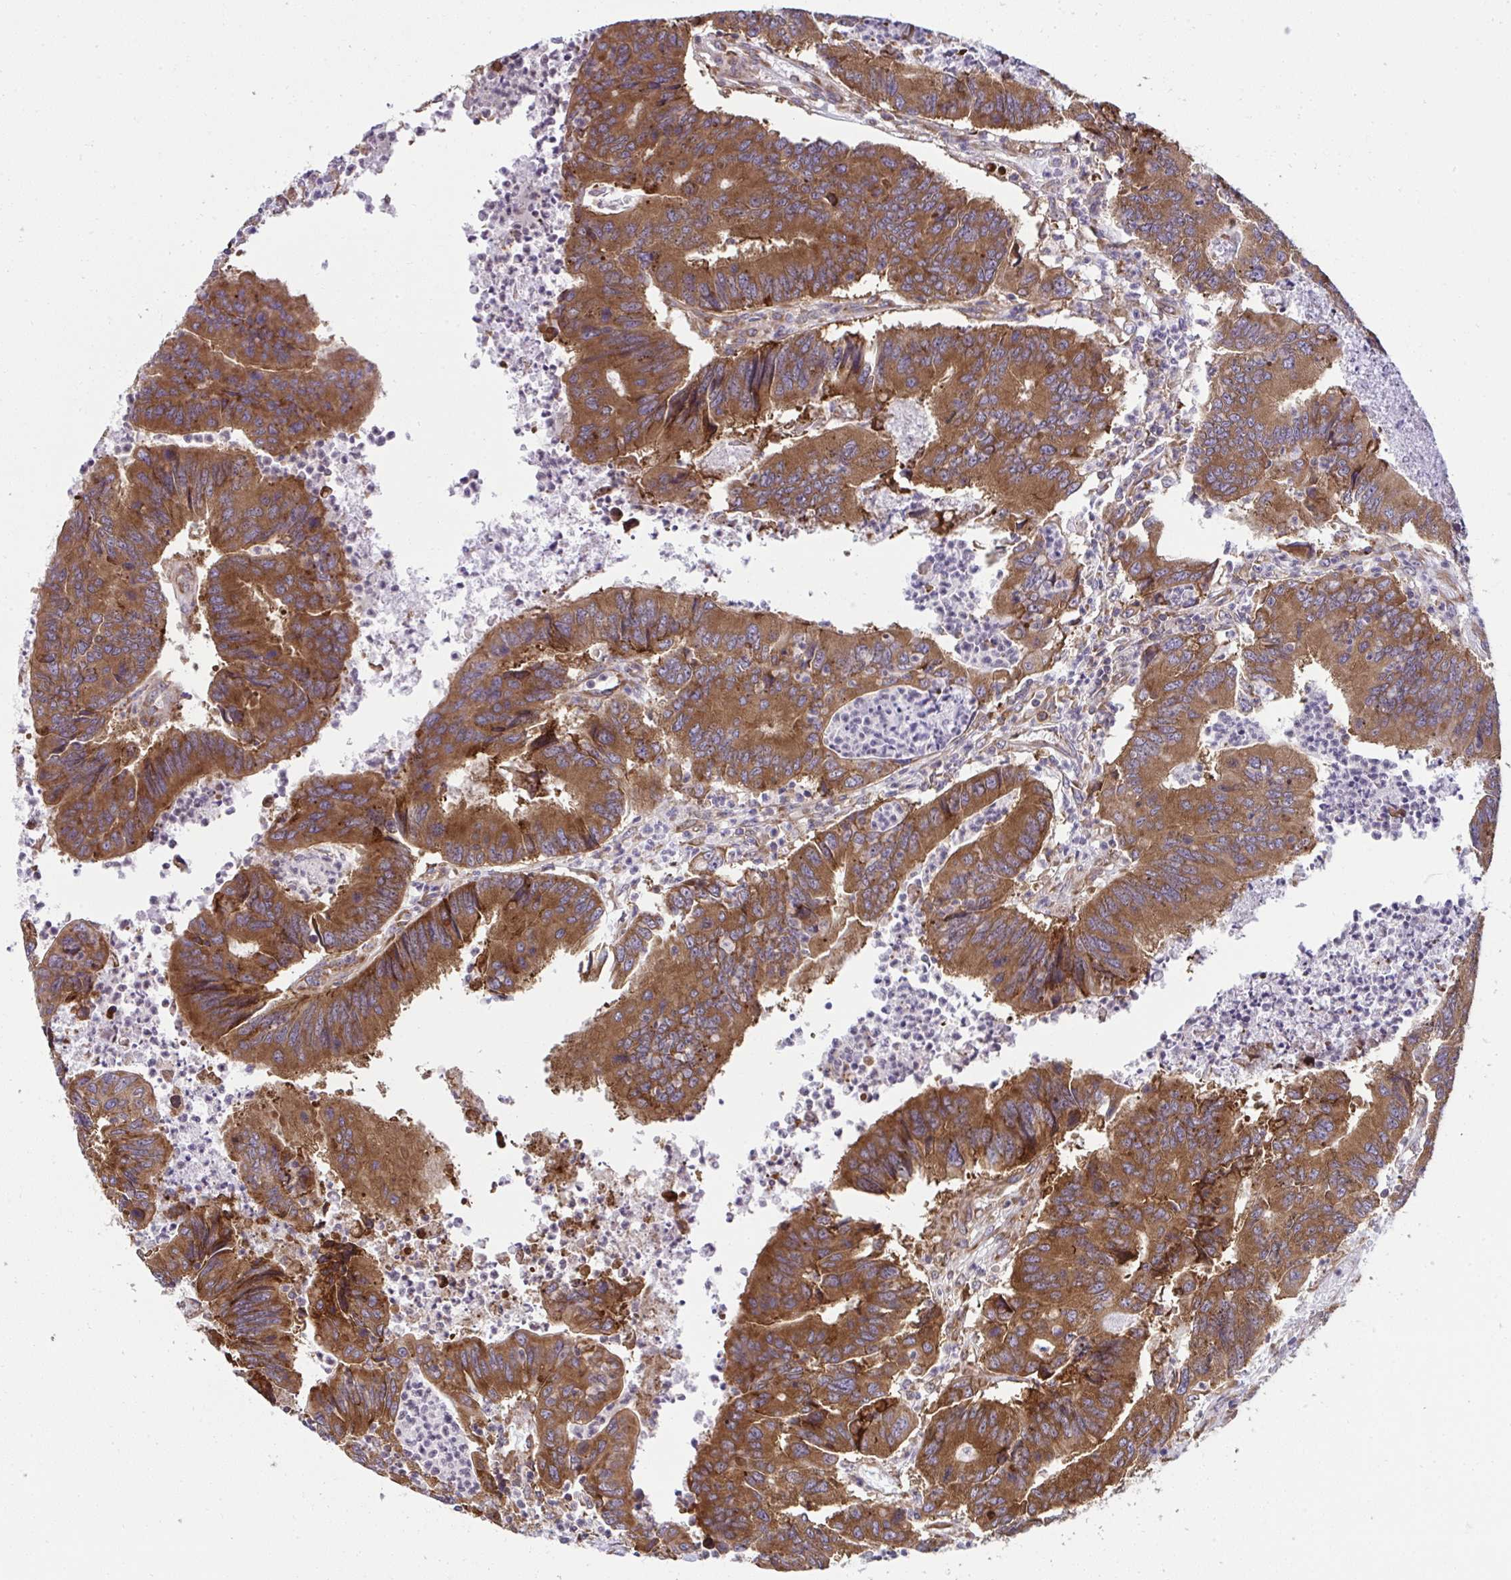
{"staining": {"intensity": "strong", "quantity": ">75%", "location": "cytoplasmic/membranous"}, "tissue": "colorectal cancer", "cell_type": "Tumor cells", "image_type": "cancer", "snomed": [{"axis": "morphology", "description": "Adenocarcinoma, NOS"}, {"axis": "topography", "description": "Colon"}], "caption": "Brown immunohistochemical staining in colorectal cancer exhibits strong cytoplasmic/membranous staining in about >75% of tumor cells.", "gene": "RPS7", "patient": {"sex": "female", "age": 67}}